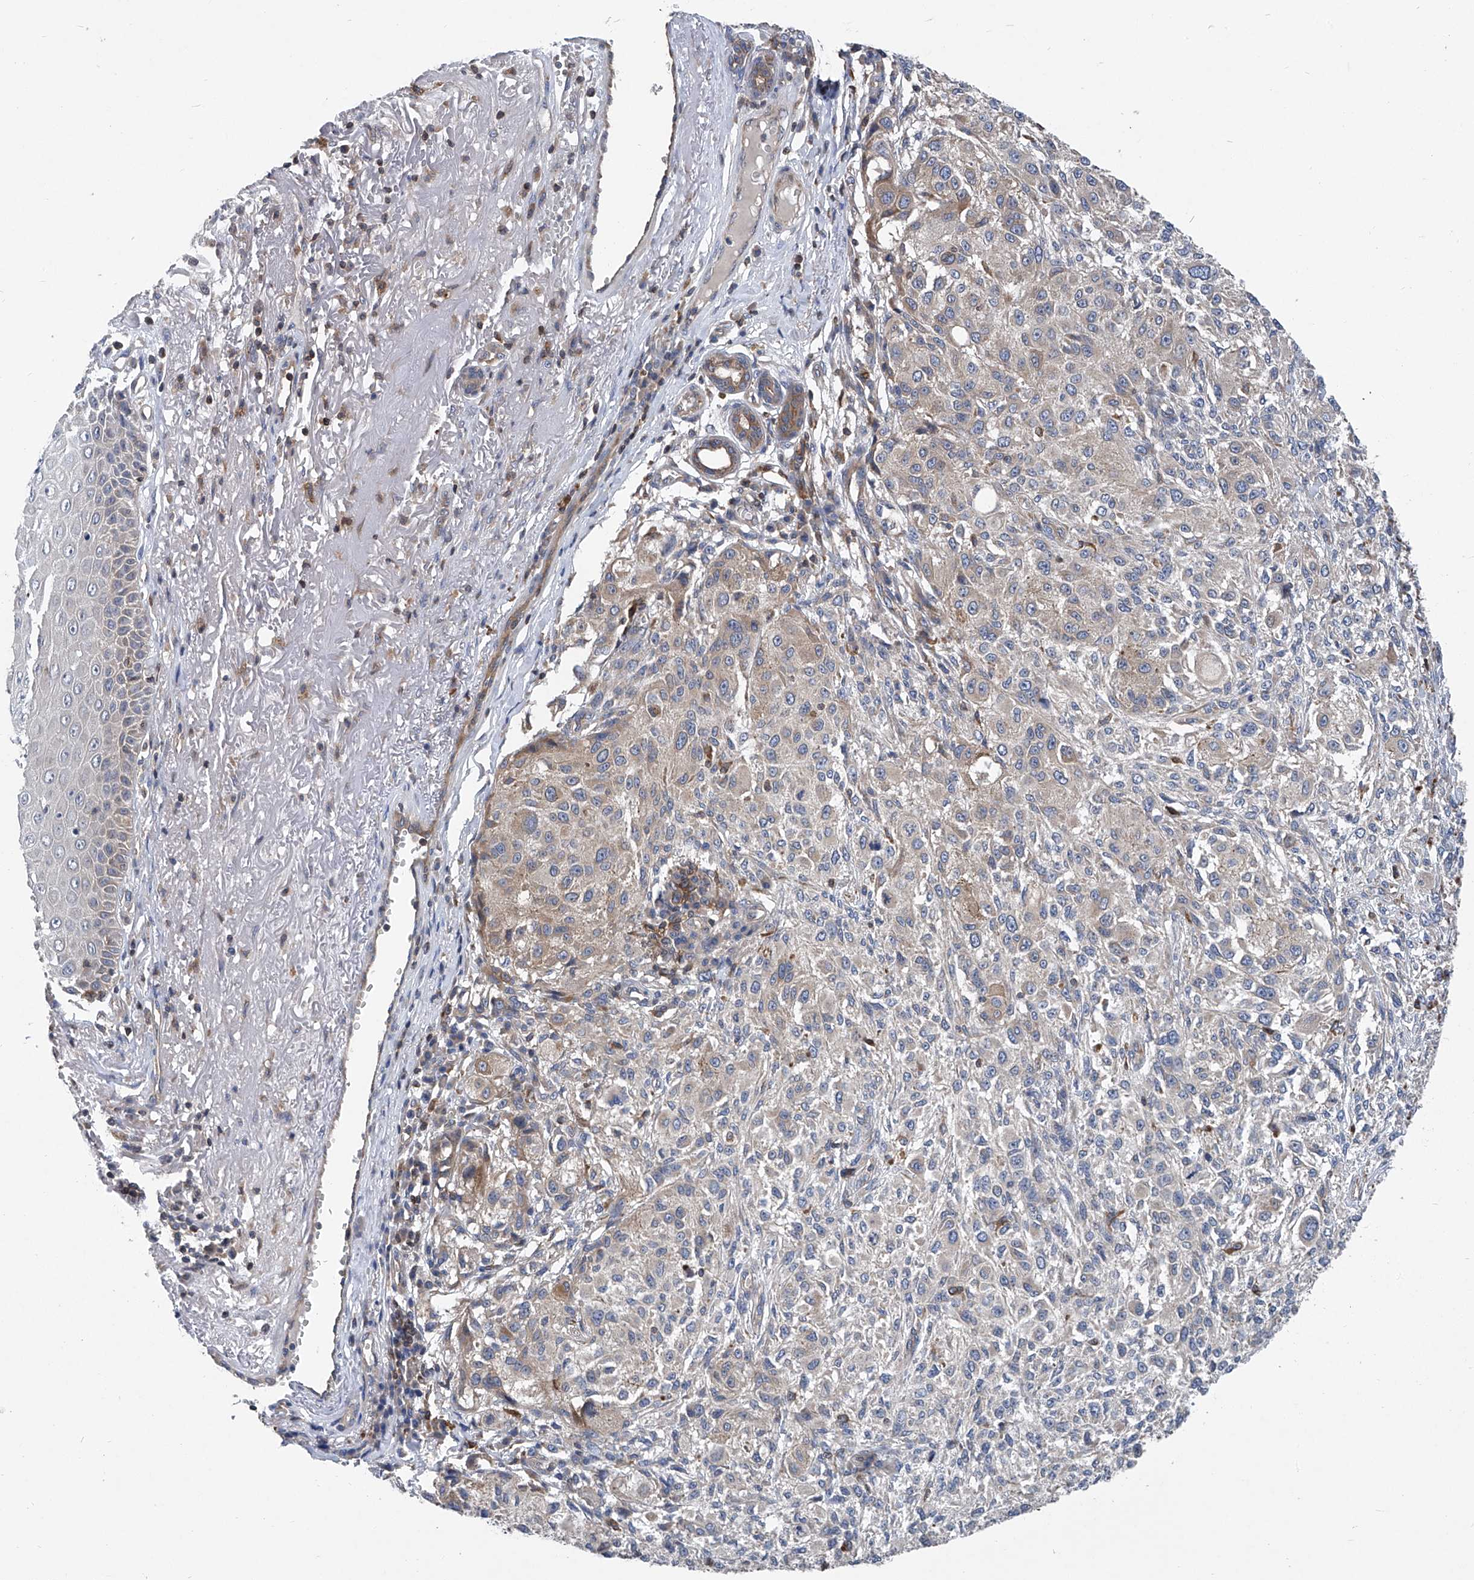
{"staining": {"intensity": "weak", "quantity": "<25%", "location": "cytoplasmic/membranous"}, "tissue": "melanoma", "cell_type": "Tumor cells", "image_type": "cancer", "snomed": [{"axis": "morphology", "description": "Necrosis, NOS"}, {"axis": "morphology", "description": "Malignant melanoma, NOS"}, {"axis": "topography", "description": "Skin"}], "caption": "A photomicrograph of human melanoma is negative for staining in tumor cells. (Brightfield microscopy of DAB (3,3'-diaminobenzidine) immunohistochemistry at high magnification).", "gene": "TRIM38", "patient": {"sex": "female", "age": 87}}